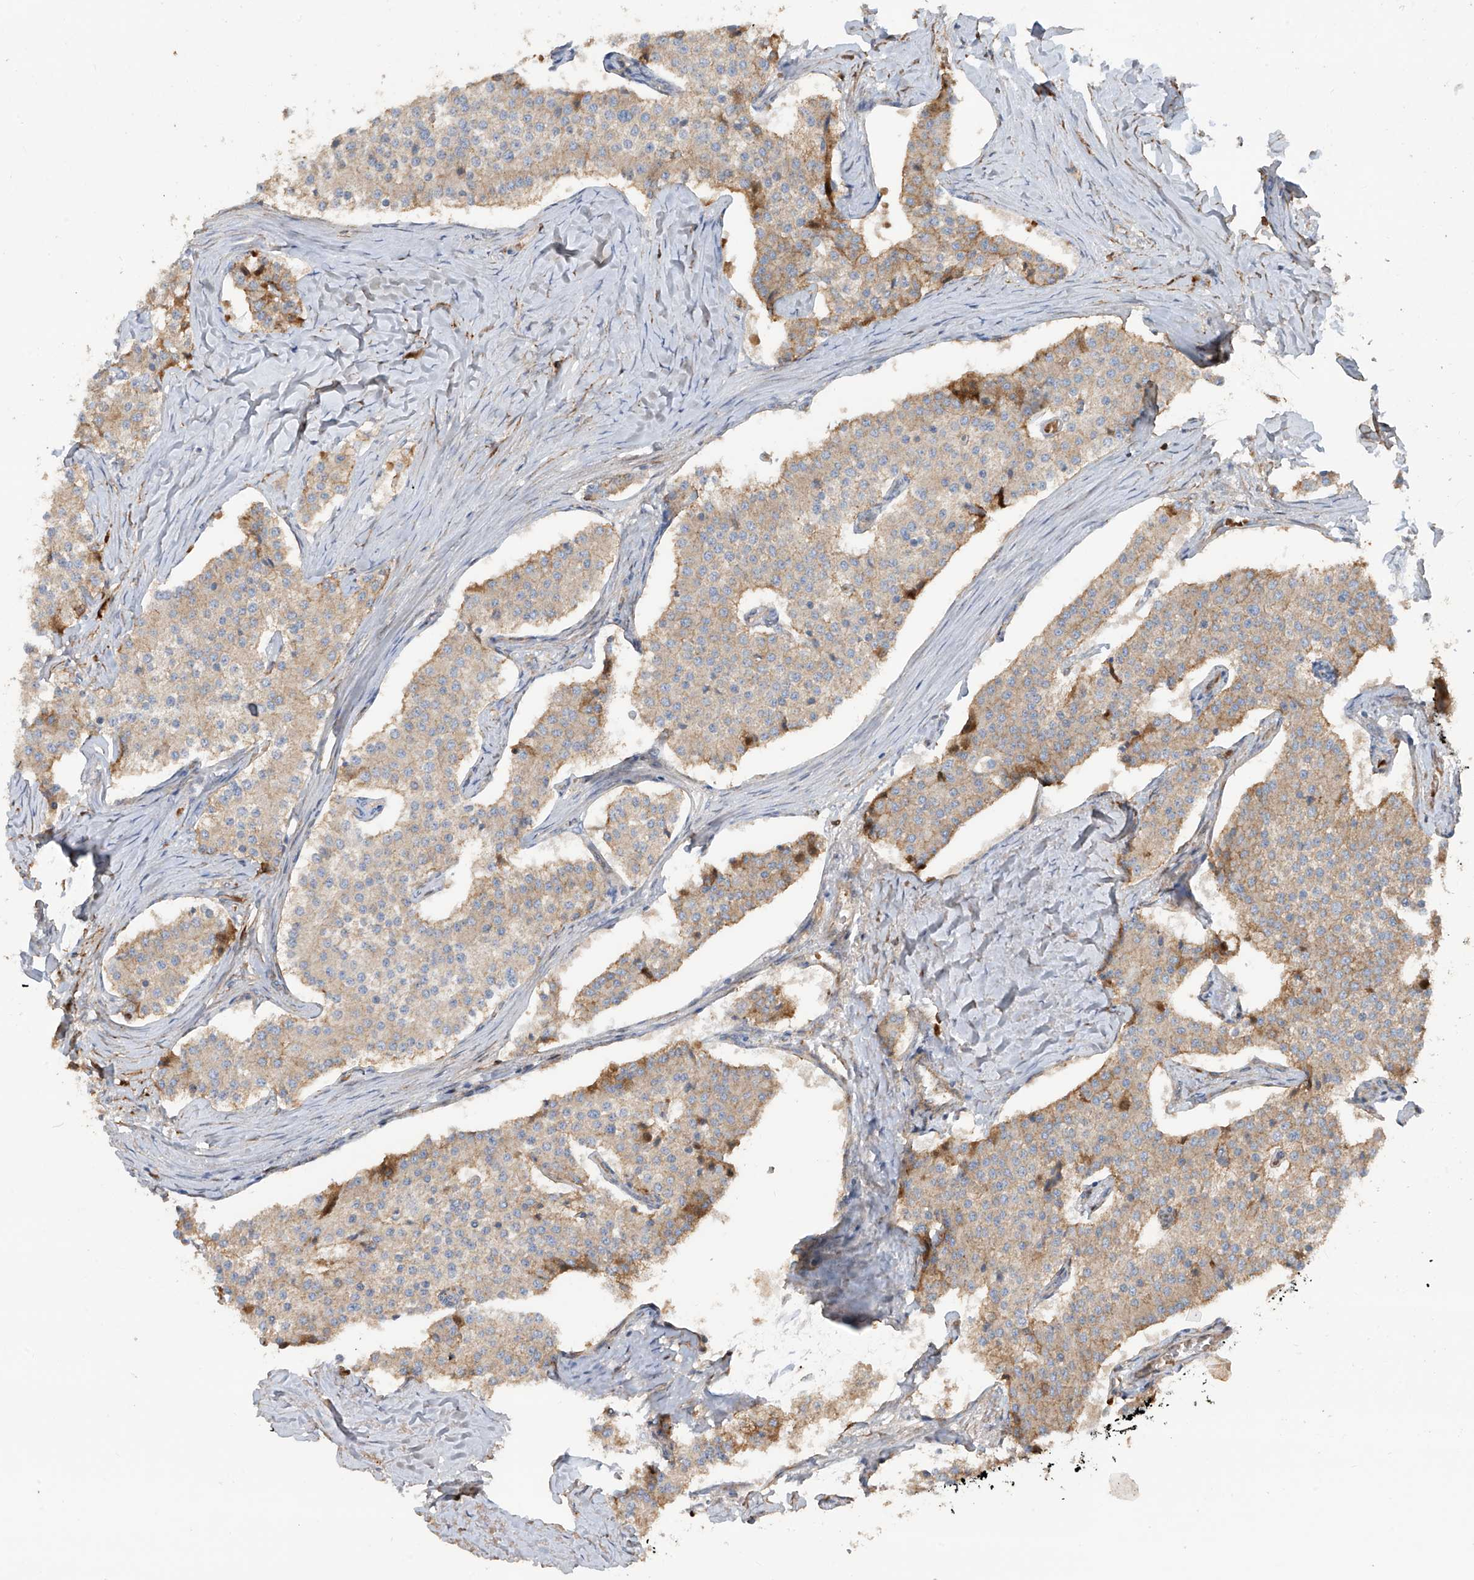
{"staining": {"intensity": "weak", "quantity": ">75%", "location": "cytoplasmic/membranous"}, "tissue": "carcinoid", "cell_type": "Tumor cells", "image_type": "cancer", "snomed": [{"axis": "morphology", "description": "Carcinoid, malignant, NOS"}, {"axis": "topography", "description": "Colon"}], "caption": "Immunohistochemistry (IHC) of human carcinoid displays low levels of weak cytoplasmic/membranous staining in about >75% of tumor cells.", "gene": "ABTB1", "patient": {"sex": "female", "age": 52}}